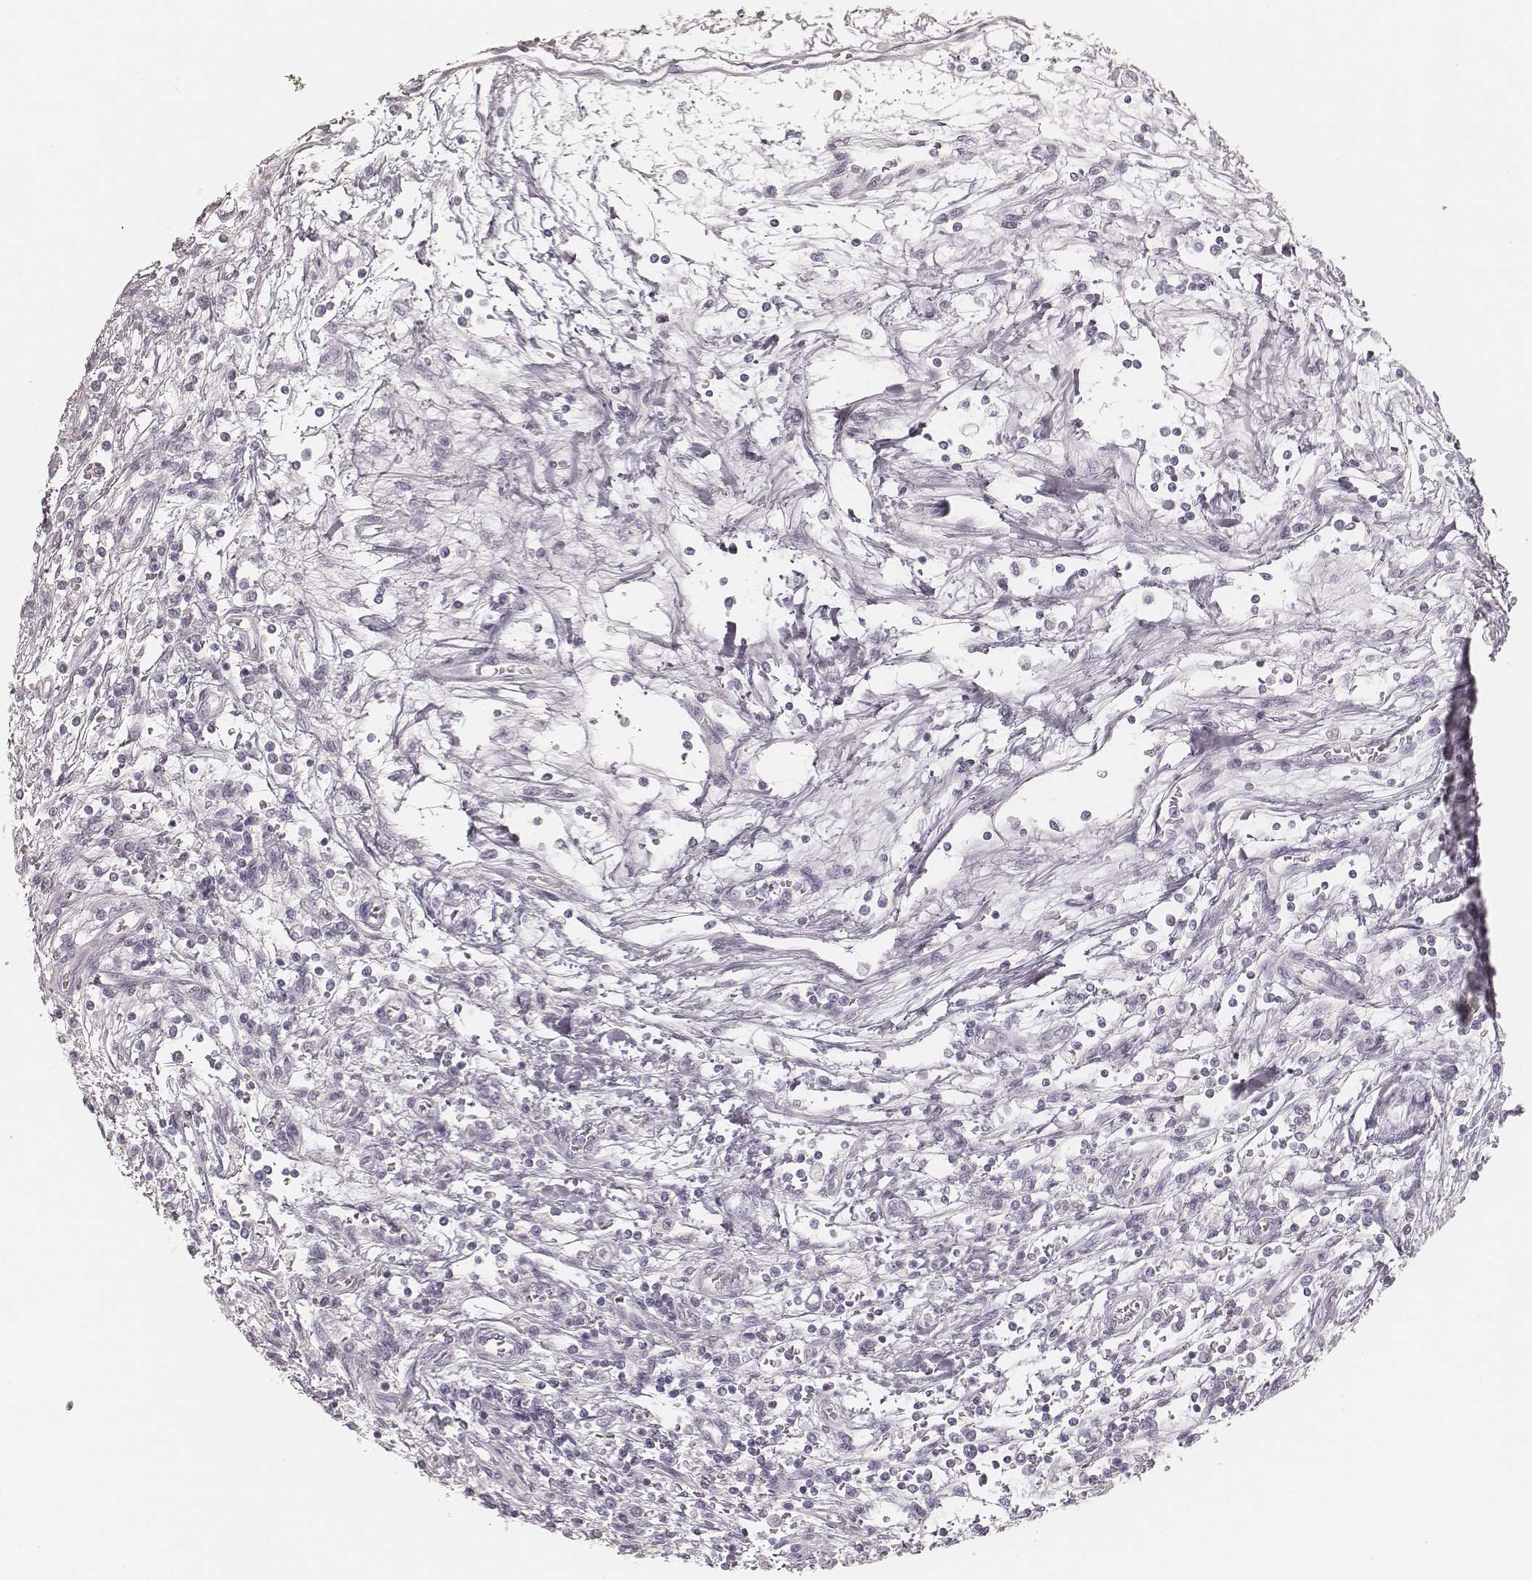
{"staining": {"intensity": "negative", "quantity": "none", "location": "none"}, "tissue": "testis cancer", "cell_type": "Tumor cells", "image_type": "cancer", "snomed": [{"axis": "morphology", "description": "Seminoma, NOS"}, {"axis": "topography", "description": "Testis"}], "caption": "IHC histopathology image of testis cancer (seminoma) stained for a protein (brown), which shows no positivity in tumor cells.", "gene": "HNF4G", "patient": {"sex": "male", "age": 34}}